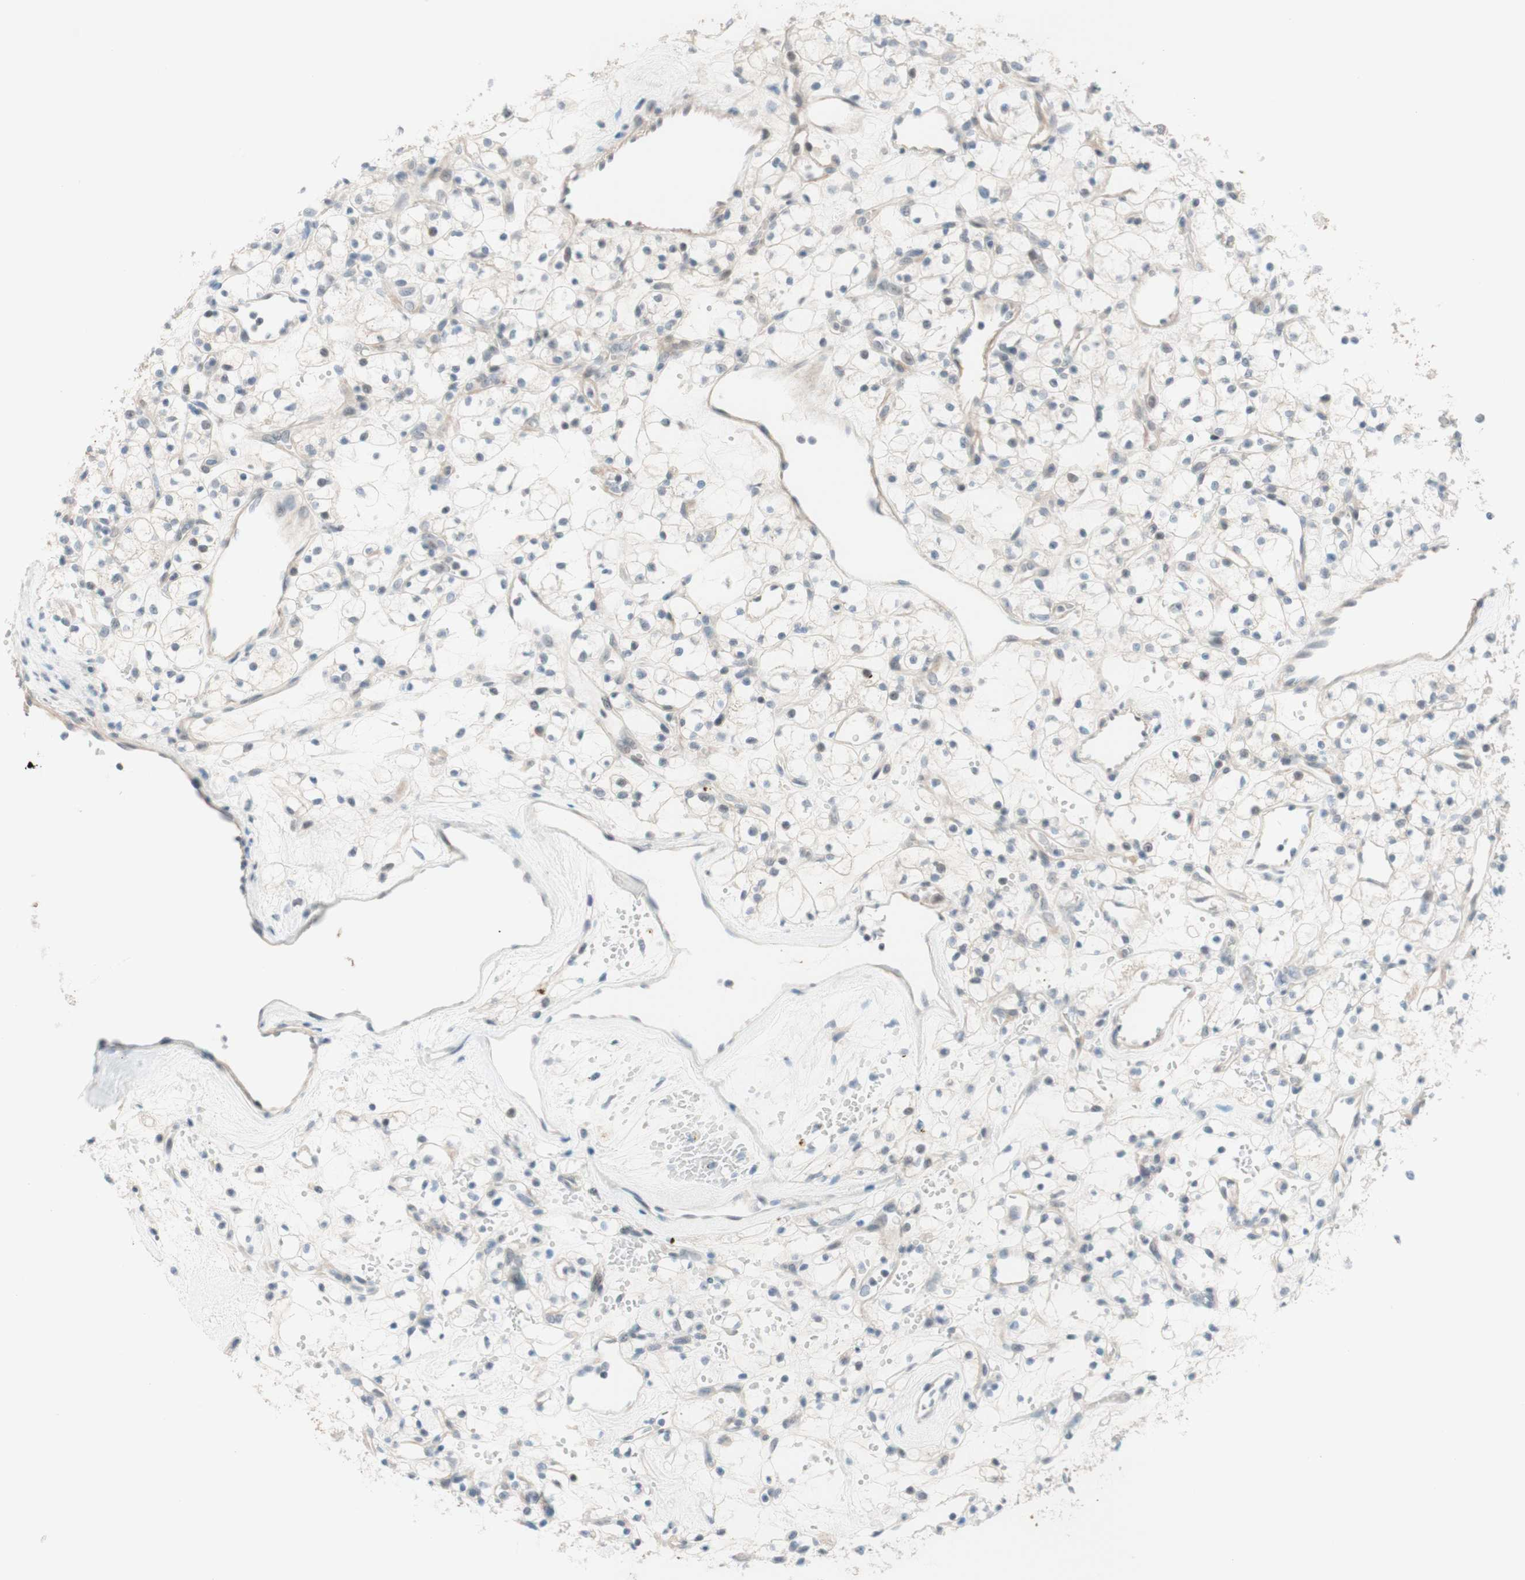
{"staining": {"intensity": "negative", "quantity": "none", "location": "none"}, "tissue": "renal cancer", "cell_type": "Tumor cells", "image_type": "cancer", "snomed": [{"axis": "morphology", "description": "Adenocarcinoma, NOS"}, {"axis": "topography", "description": "Kidney"}], "caption": "The immunohistochemistry (IHC) photomicrograph has no significant expression in tumor cells of renal cancer (adenocarcinoma) tissue.", "gene": "JPH1", "patient": {"sex": "female", "age": 60}}